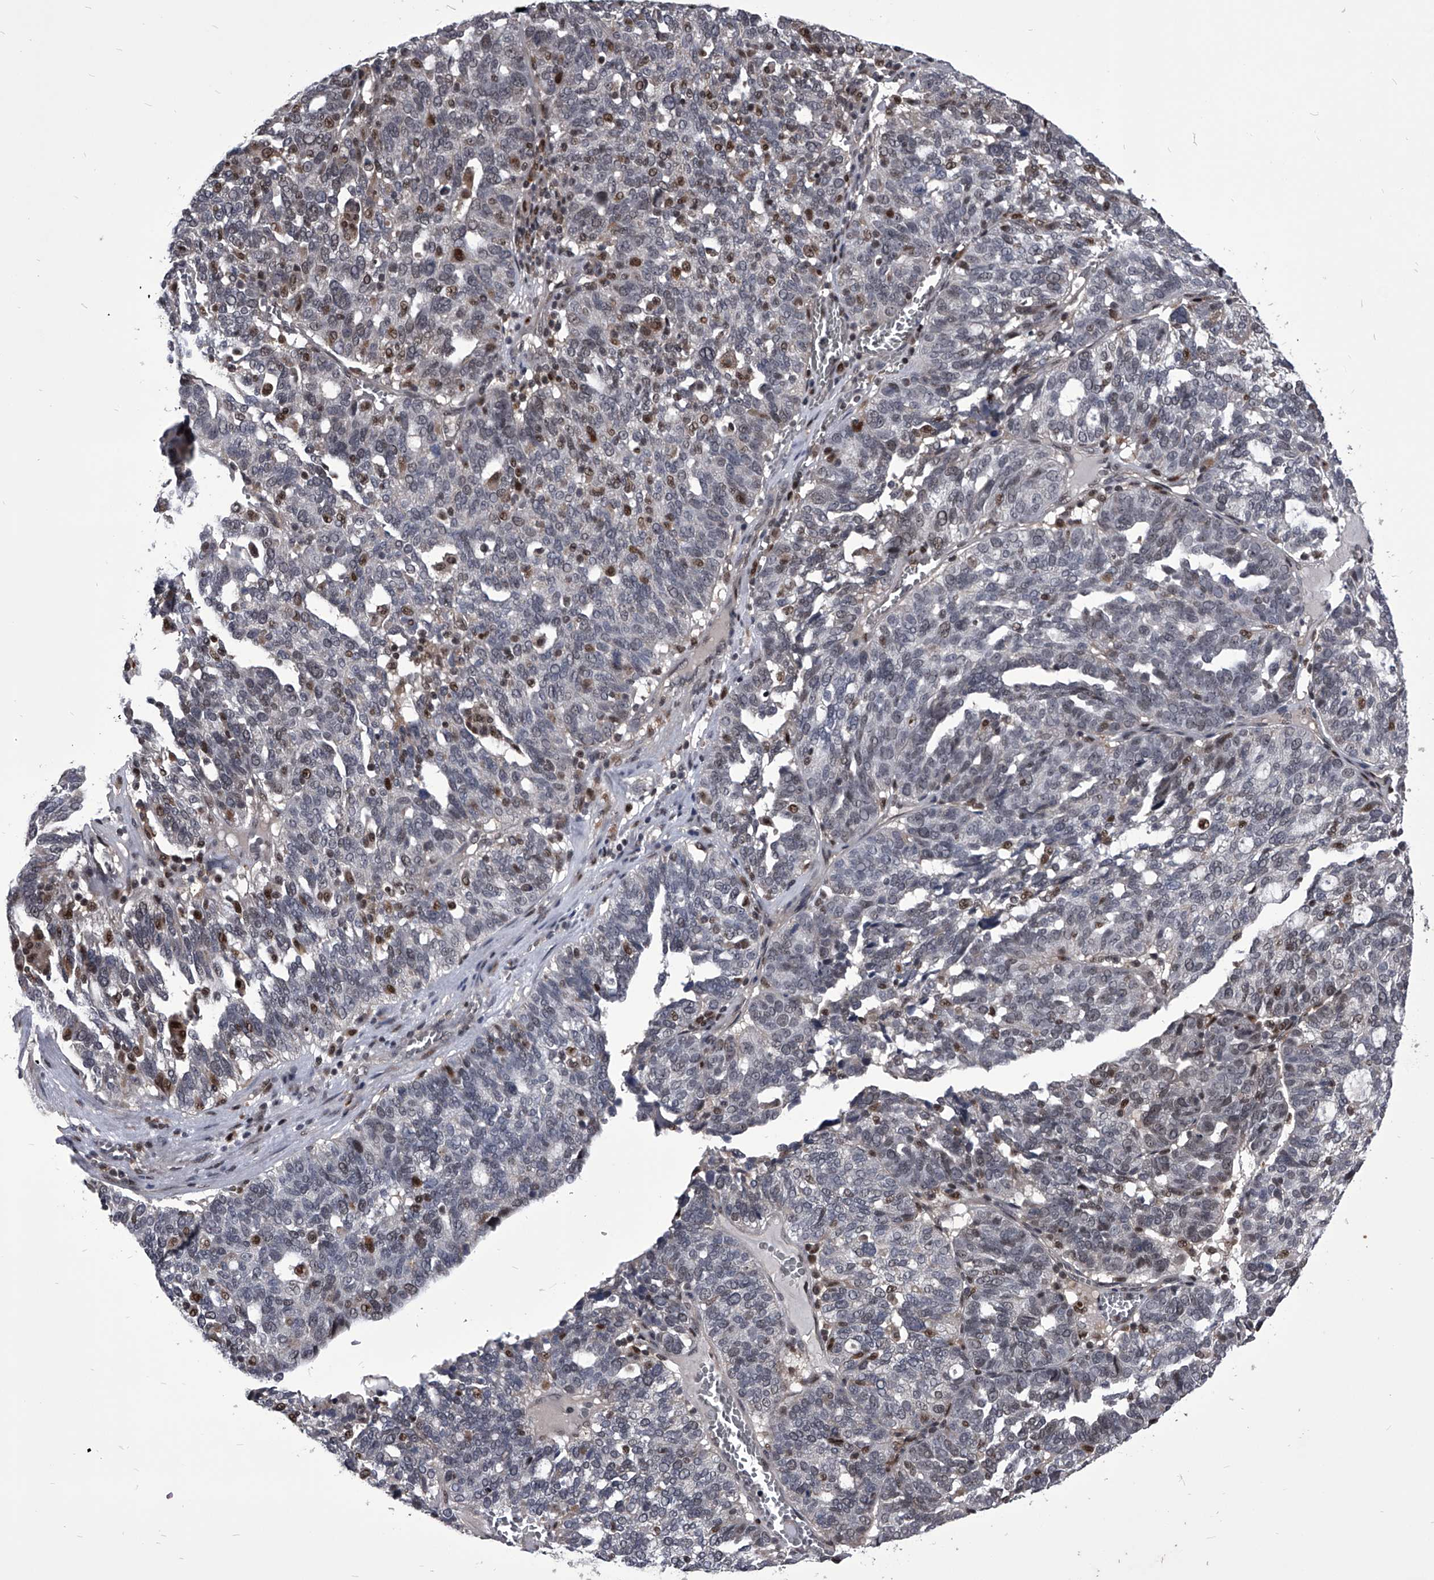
{"staining": {"intensity": "moderate", "quantity": "<25%", "location": "nuclear"}, "tissue": "ovarian cancer", "cell_type": "Tumor cells", "image_type": "cancer", "snomed": [{"axis": "morphology", "description": "Cystadenocarcinoma, serous, NOS"}, {"axis": "topography", "description": "Ovary"}], "caption": "Ovarian cancer (serous cystadenocarcinoma) was stained to show a protein in brown. There is low levels of moderate nuclear expression in about <25% of tumor cells. (DAB (3,3'-diaminobenzidine) IHC with brightfield microscopy, high magnification).", "gene": "CMTR1", "patient": {"sex": "female", "age": 59}}